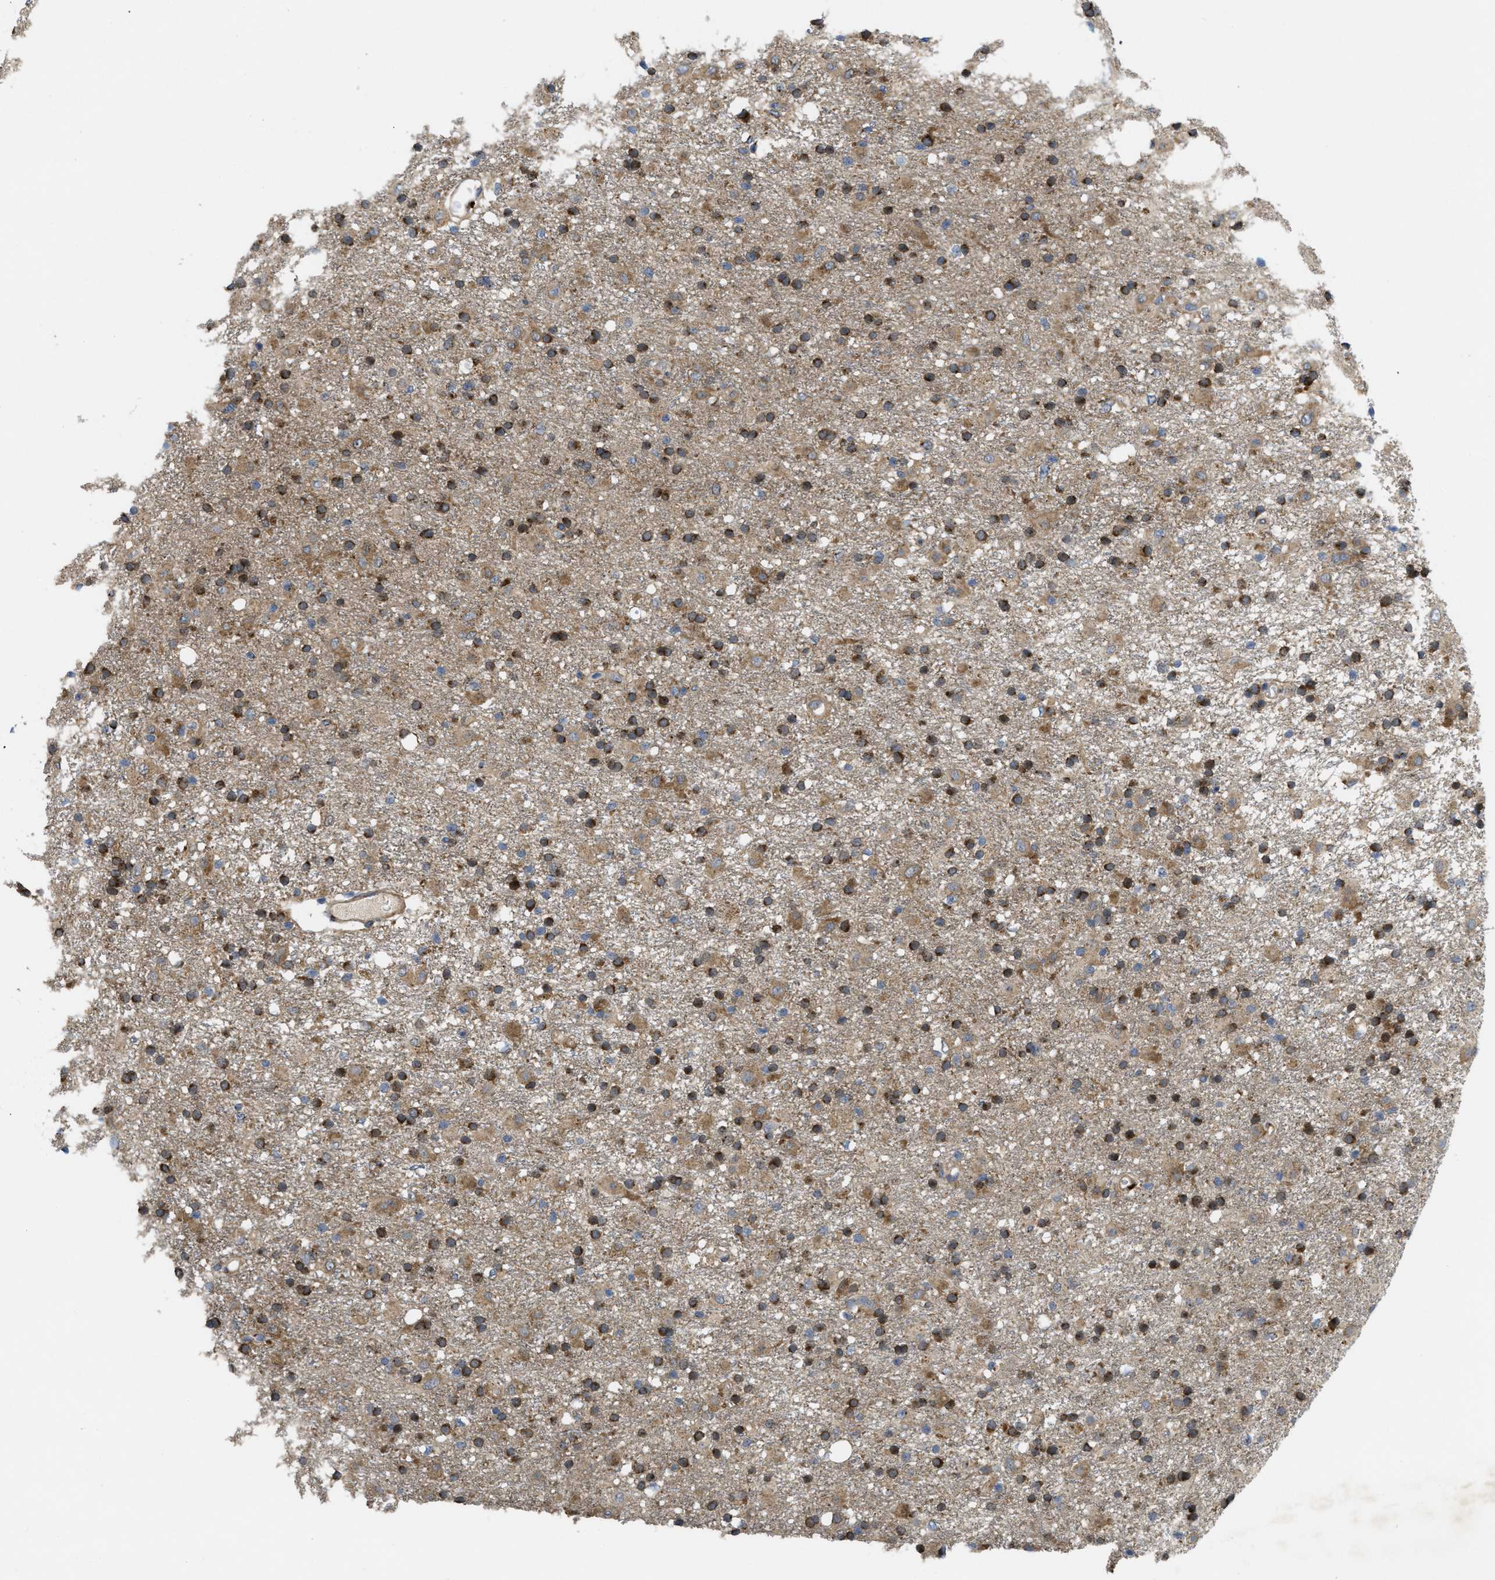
{"staining": {"intensity": "moderate", "quantity": ">75%", "location": "cytoplasmic/membranous"}, "tissue": "glioma", "cell_type": "Tumor cells", "image_type": "cancer", "snomed": [{"axis": "morphology", "description": "Glioma, malignant, Low grade"}, {"axis": "topography", "description": "Brain"}], "caption": "Immunohistochemical staining of glioma demonstrates medium levels of moderate cytoplasmic/membranous protein staining in about >75% of tumor cells.", "gene": "ZNF70", "patient": {"sex": "male", "age": 65}}